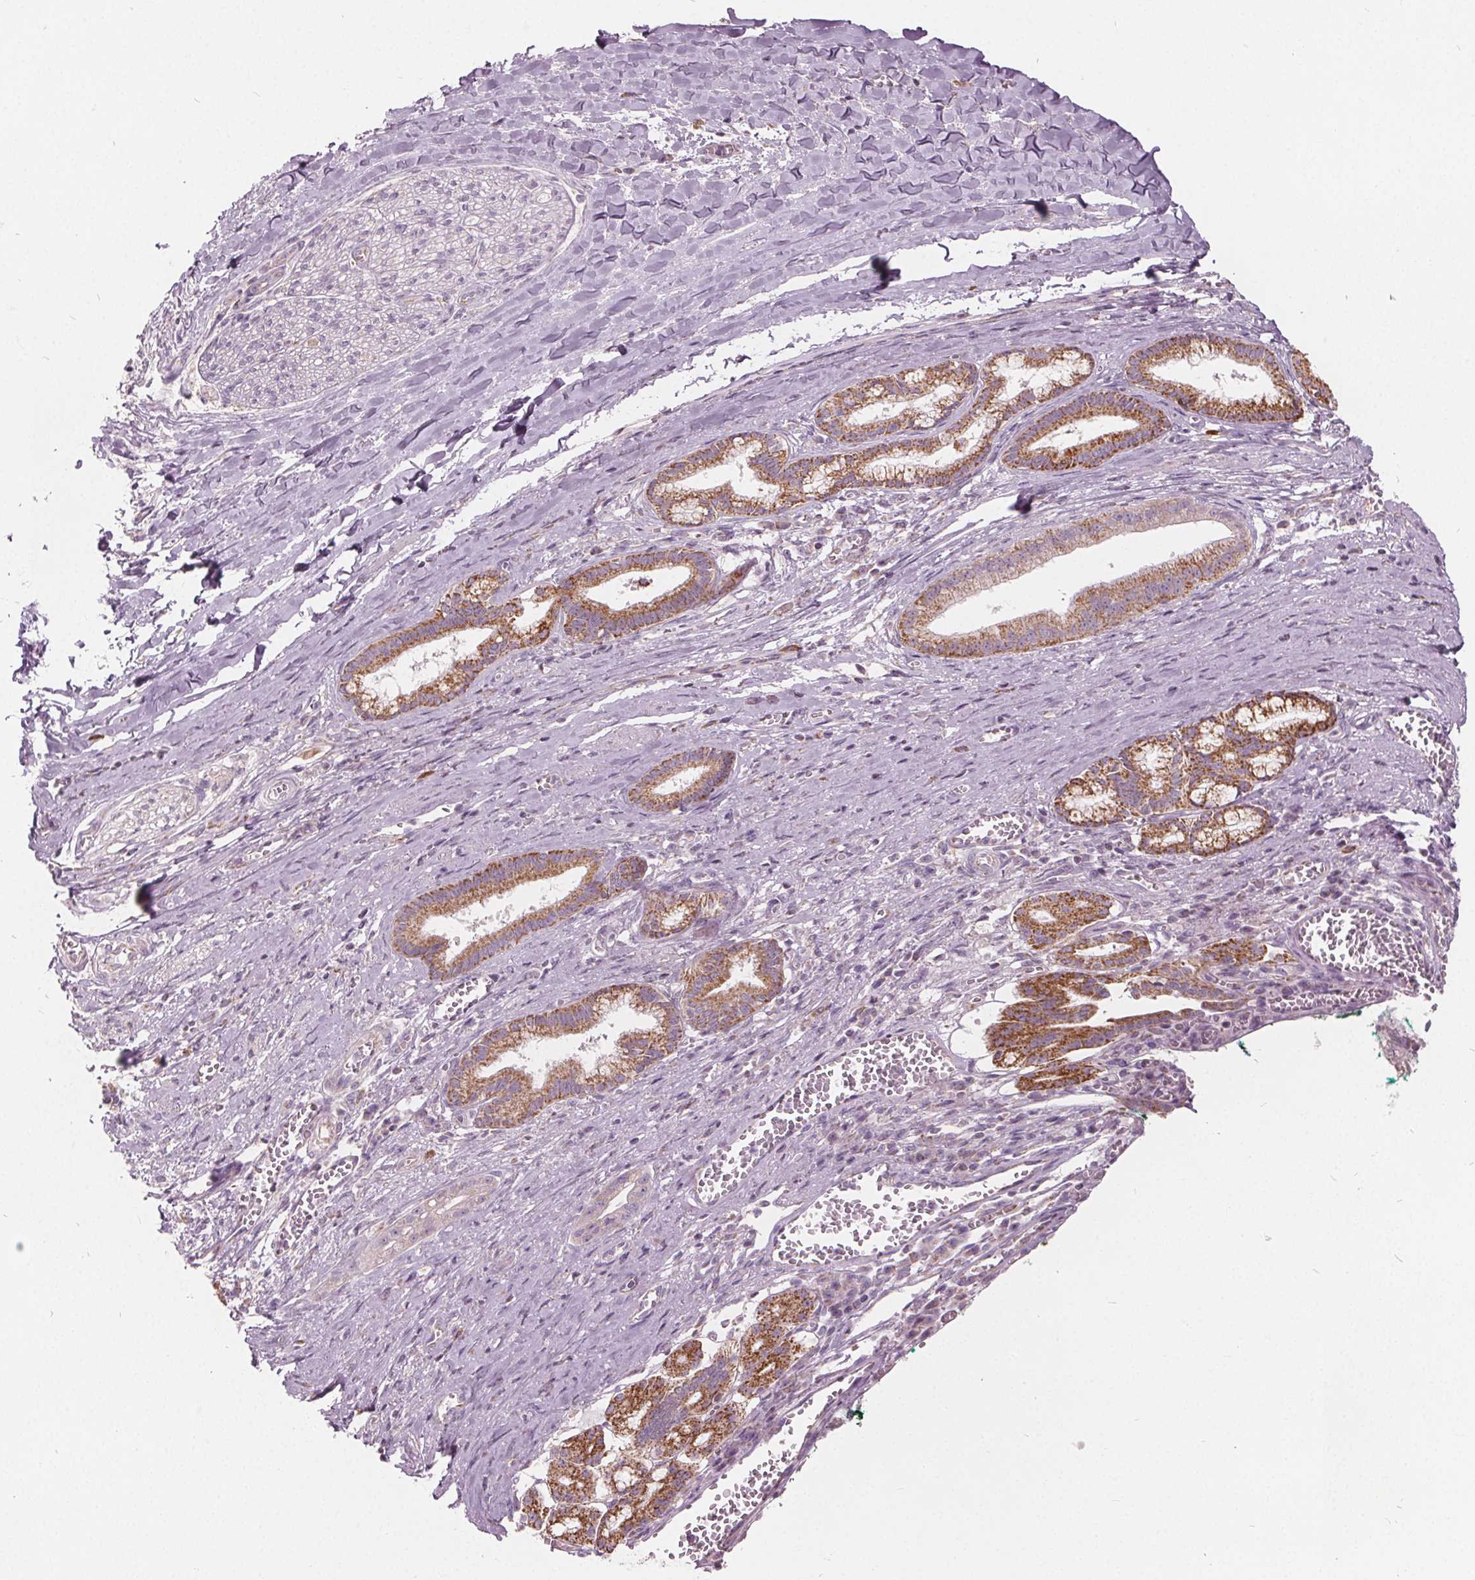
{"staining": {"intensity": "moderate", "quantity": ">75%", "location": "cytoplasmic/membranous"}, "tissue": "pancreatic cancer", "cell_type": "Tumor cells", "image_type": "cancer", "snomed": [{"axis": "morphology", "description": "Normal tissue, NOS"}, {"axis": "morphology", "description": "Adenocarcinoma, NOS"}, {"axis": "topography", "description": "Lymph node"}, {"axis": "topography", "description": "Pancreas"}], "caption": "Human pancreatic cancer stained with a protein marker shows moderate staining in tumor cells.", "gene": "ECI2", "patient": {"sex": "female", "age": 58}}